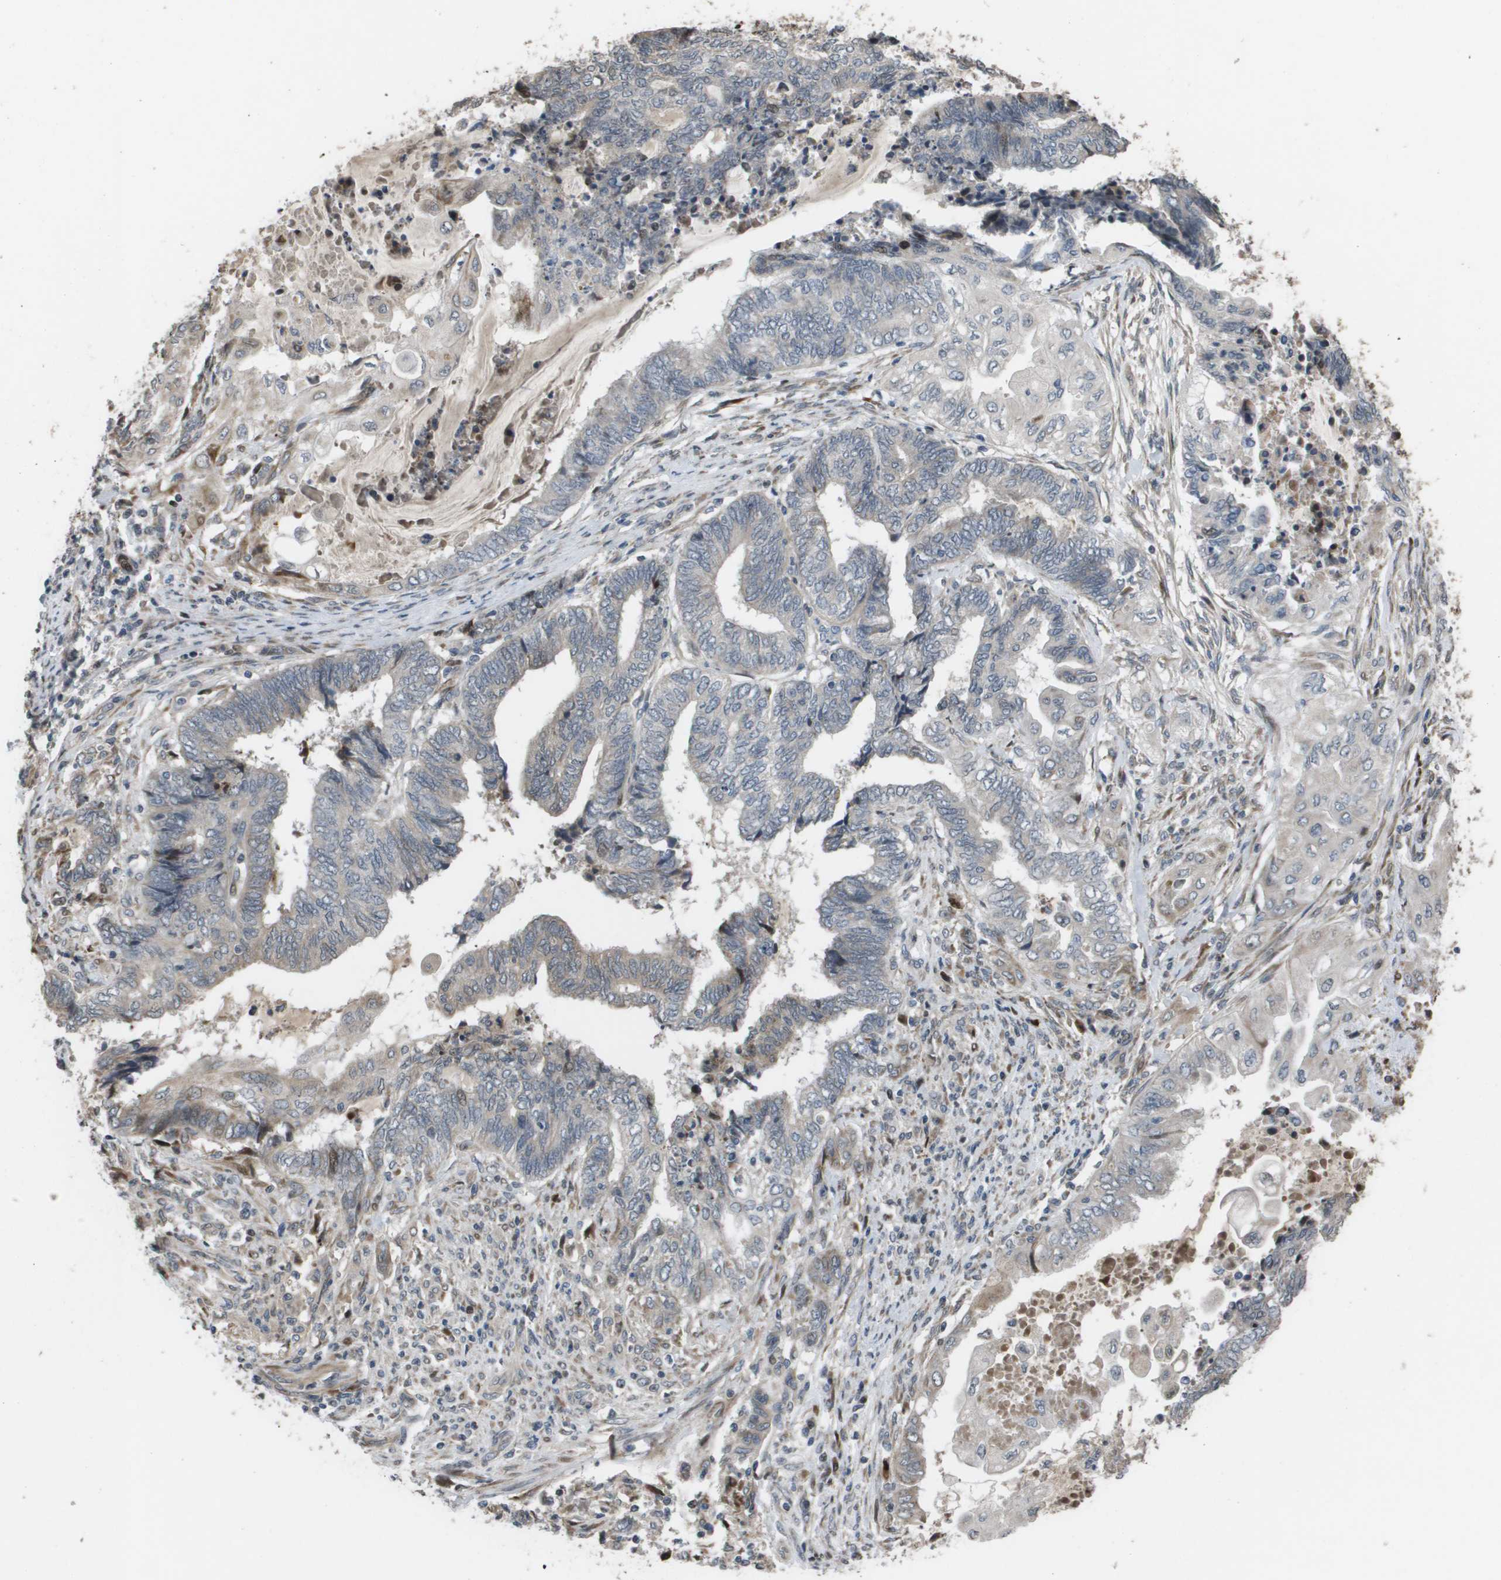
{"staining": {"intensity": "negative", "quantity": "none", "location": "none"}, "tissue": "endometrial cancer", "cell_type": "Tumor cells", "image_type": "cancer", "snomed": [{"axis": "morphology", "description": "Adenocarcinoma, NOS"}, {"axis": "topography", "description": "Uterus"}, {"axis": "topography", "description": "Endometrium"}], "caption": "Tumor cells show no significant protein expression in endometrial cancer.", "gene": "AXIN2", "patient": {"sex": "female", "age": 70}}